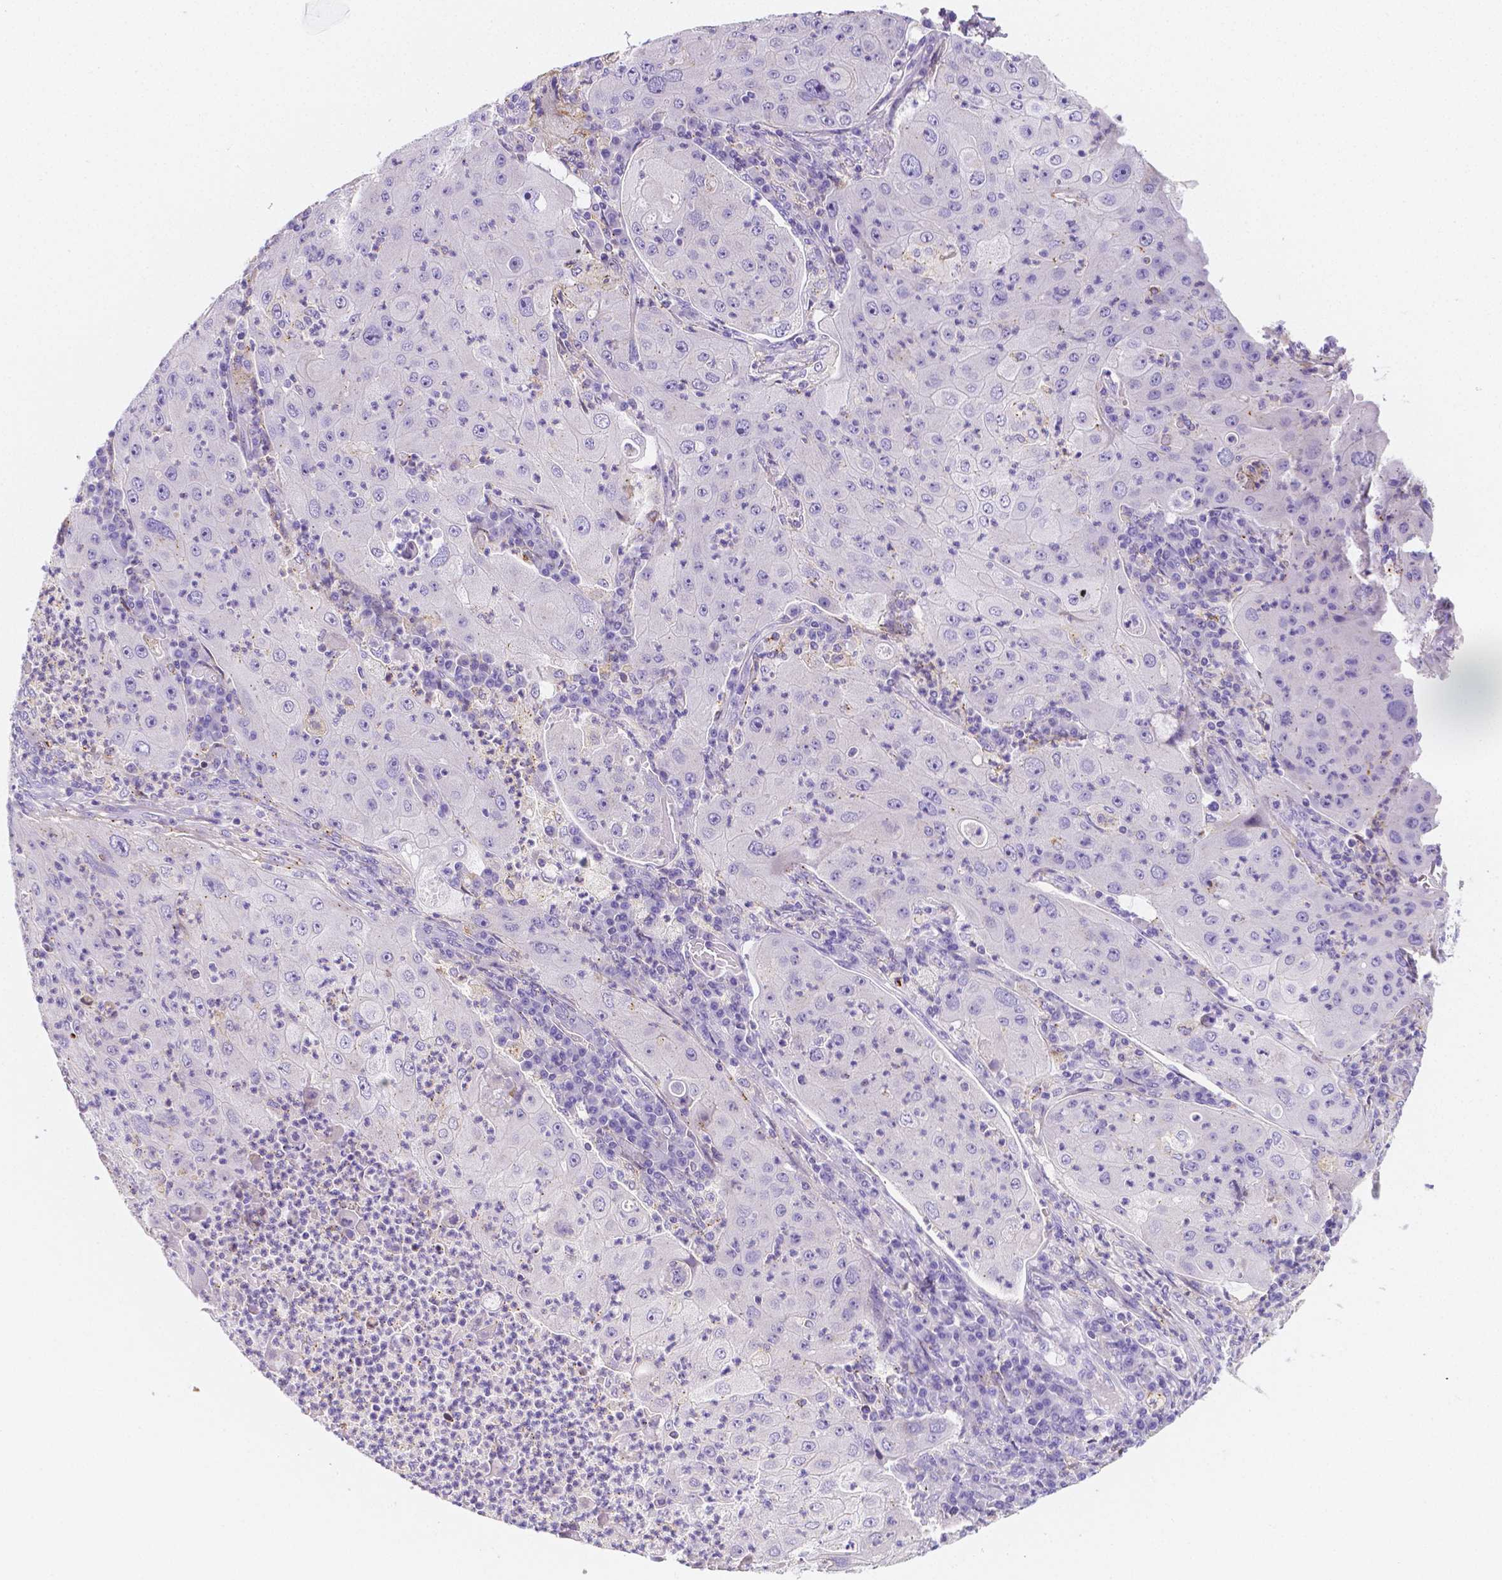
{"staining": {"intensity": "negative", "quantity": "none", "location": "none"}, "tissue": "lung cancer", "cell_type": "Tumor cells", "image_type": "cancer", "snomed": [{"axis": "morphology", "description": "Squamous cell carcinoma, NOS"}, {"axis": "topography", "description": "Lung"}], "caption": "A high-resolution photomicrograph shows immunohistochemistry (IHC) staining of squamous cell carcinoma (lung), which displays no significant positivity in tumor cells.", "gene": "GABRD", "patient": {"sex": "female", "age": 59}}